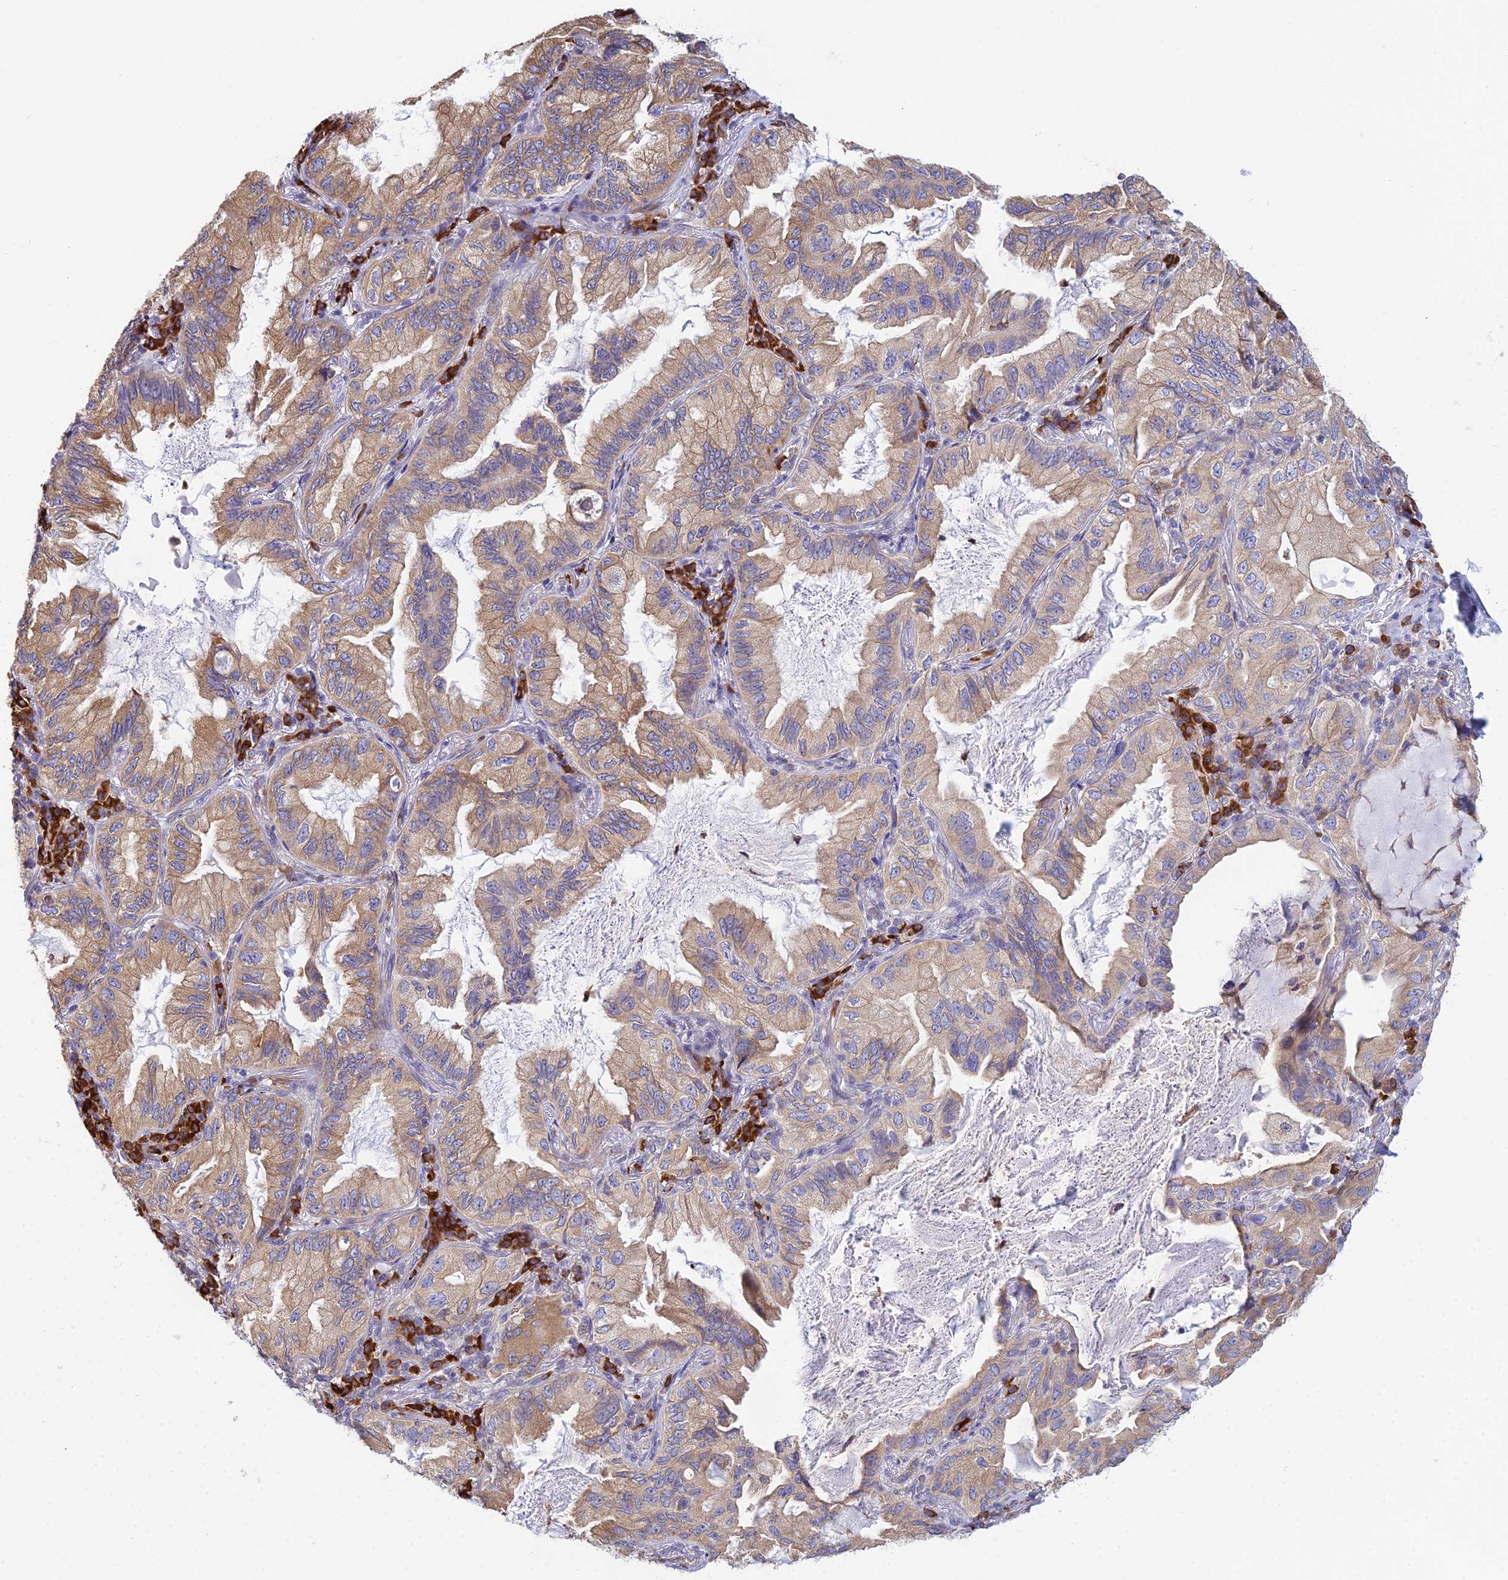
{"staining": {"intensity": "moderate", "quantity": ">75%", "location": "cytoplasmic/membranous"}, "tissue": "lung cancer", "cell_type": "Tumor cells", "image_type": "cancer", "snomed": [{"axis": "morphology", "description": "Adenocarcinoma, NOS"}, {"axis": "topography", "description": "Lung"}], "caption": "Immunohistochemistry (IHC) (DAB) staining of human lung cancer (adenocarcinoma) shows moderate cytoplasmic/membranous protein positivity in about >75% of tumor cells. (DAB IHC, brown staining for protein, blue staining for nuclei).", "gene": "HM13", "patient": {"sex": "female", "age": 69}}